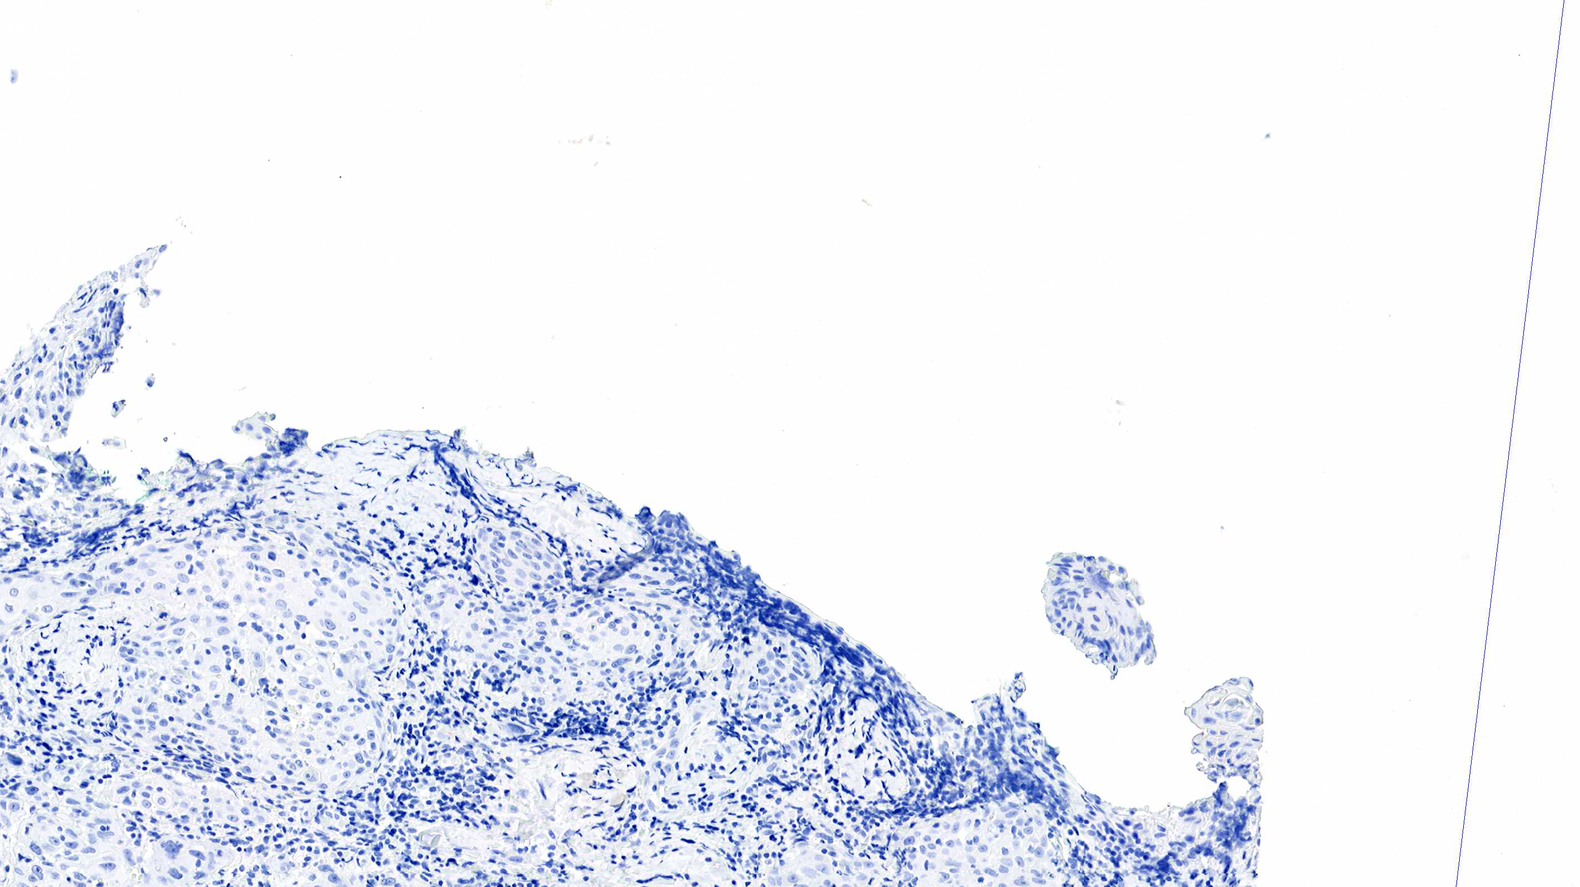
{"staining": {"intensity": "negative", "quantity": "none", "location": "none"}, "tissue": "head and neck cancer", "cell_type": "Tumor cells", "image_type": "cancer", "snomed": [{"axis": "morphology", "description": "Squamous cell carcinoma, NOS"}, {"axis": "topography", "description": "Oral tissue"}, {"axis": "topography", "description": "Head-Neck"}], "caption": "IHC of human head and neck squamous cell carcinoma shows no staining in tumor cells.", "gene": "KRT7", "patient": {"sex": "female", "age": 82}}